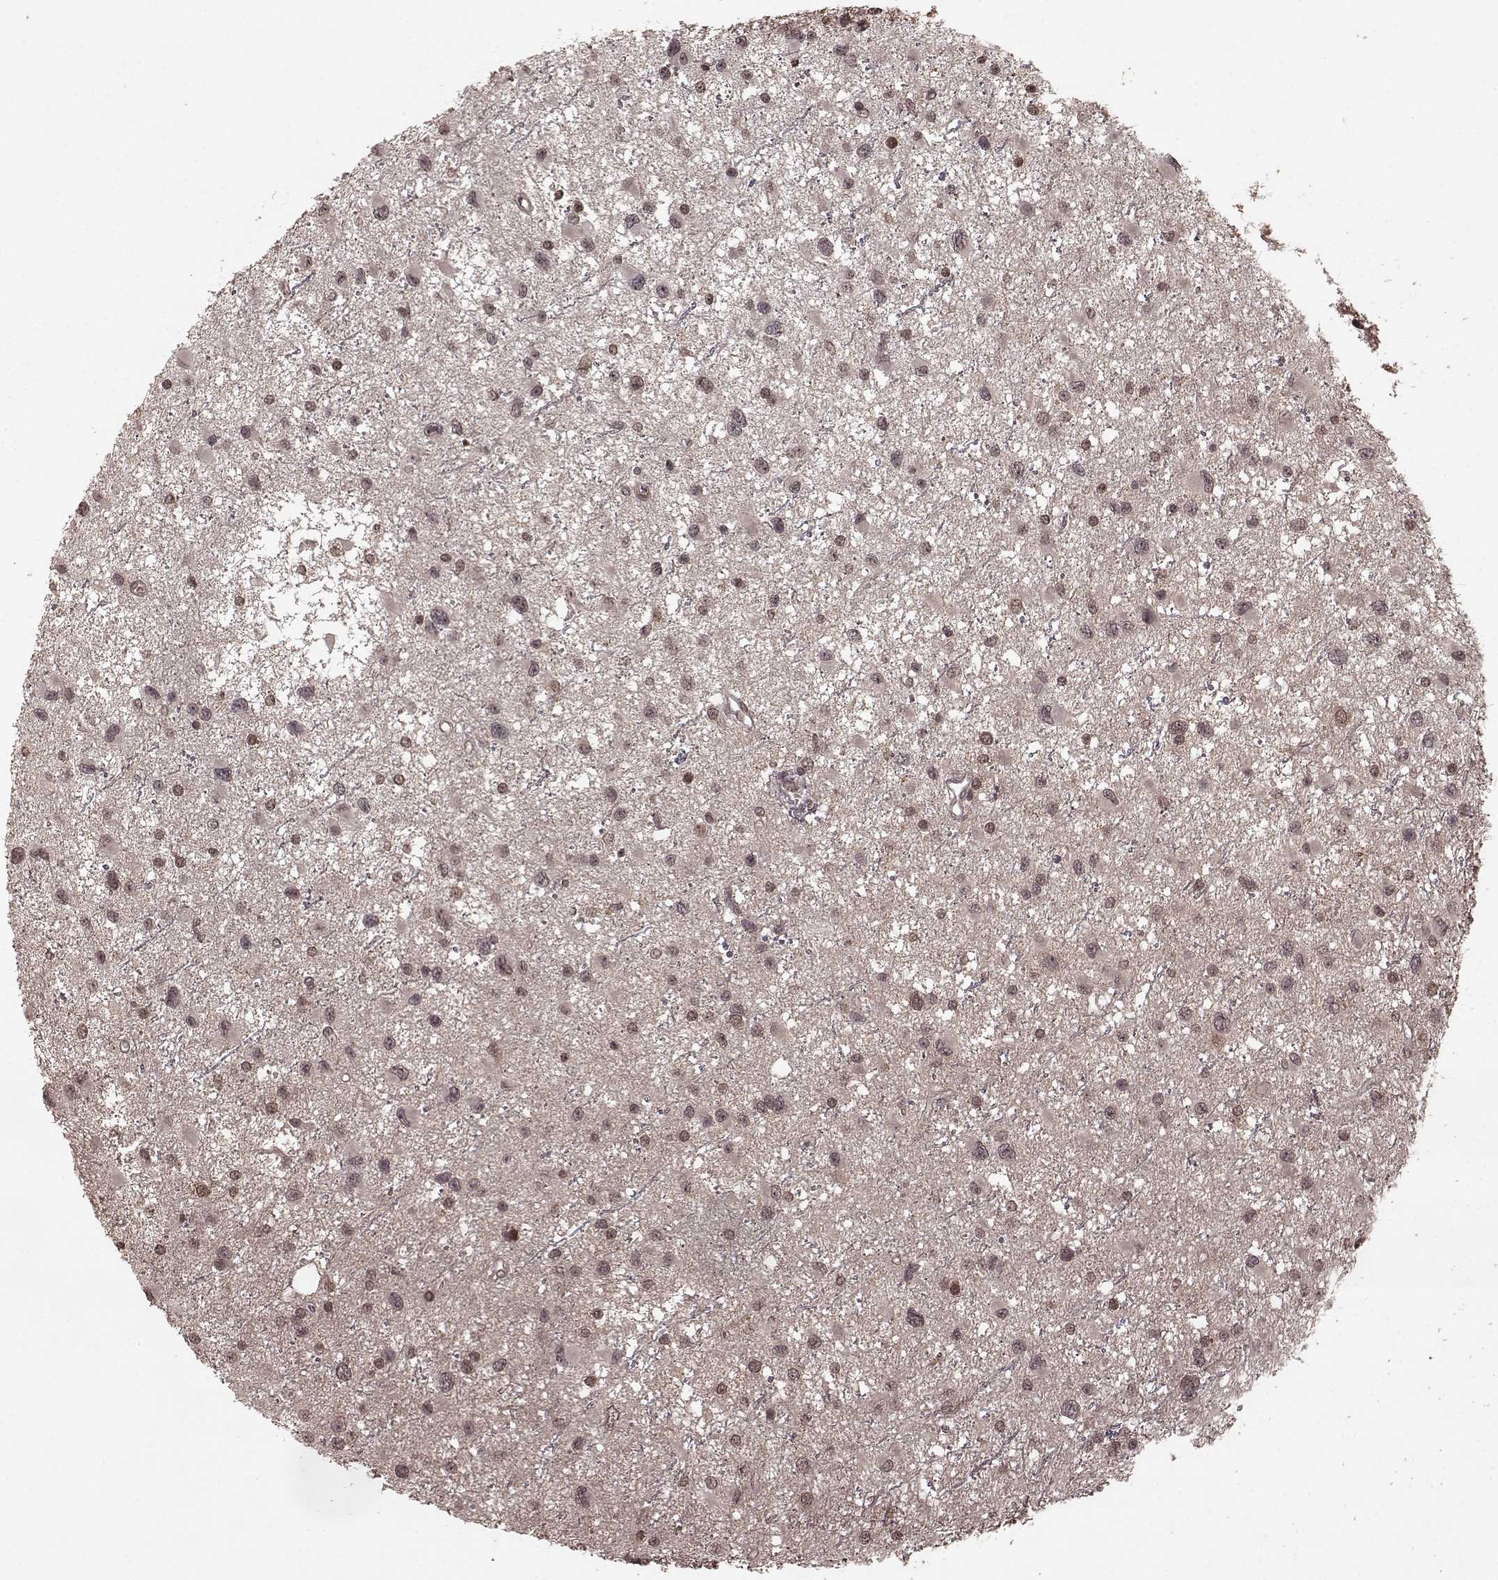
{"staining": {"intensity": "moderate", "quantity": "<25%", "location": "nuclear"}, "tissue": "glioma", "cell_type": "Tumor cells", "image_type": "cancer", "snomed": [{"axis": "morphology", "description": "Glioma, malignant, Low grade"}, {"axis": "topography", "description": "Brain"}], "caption": "IHC (DAB (3,3'-diaminobenzidine)) staining of human malignant glioma (low-grade) shows moderate nuclear protein staining in approximately <25% of tumor cells.", "gene": "GSS", "patient": {"sex": "female", "age": 32}}